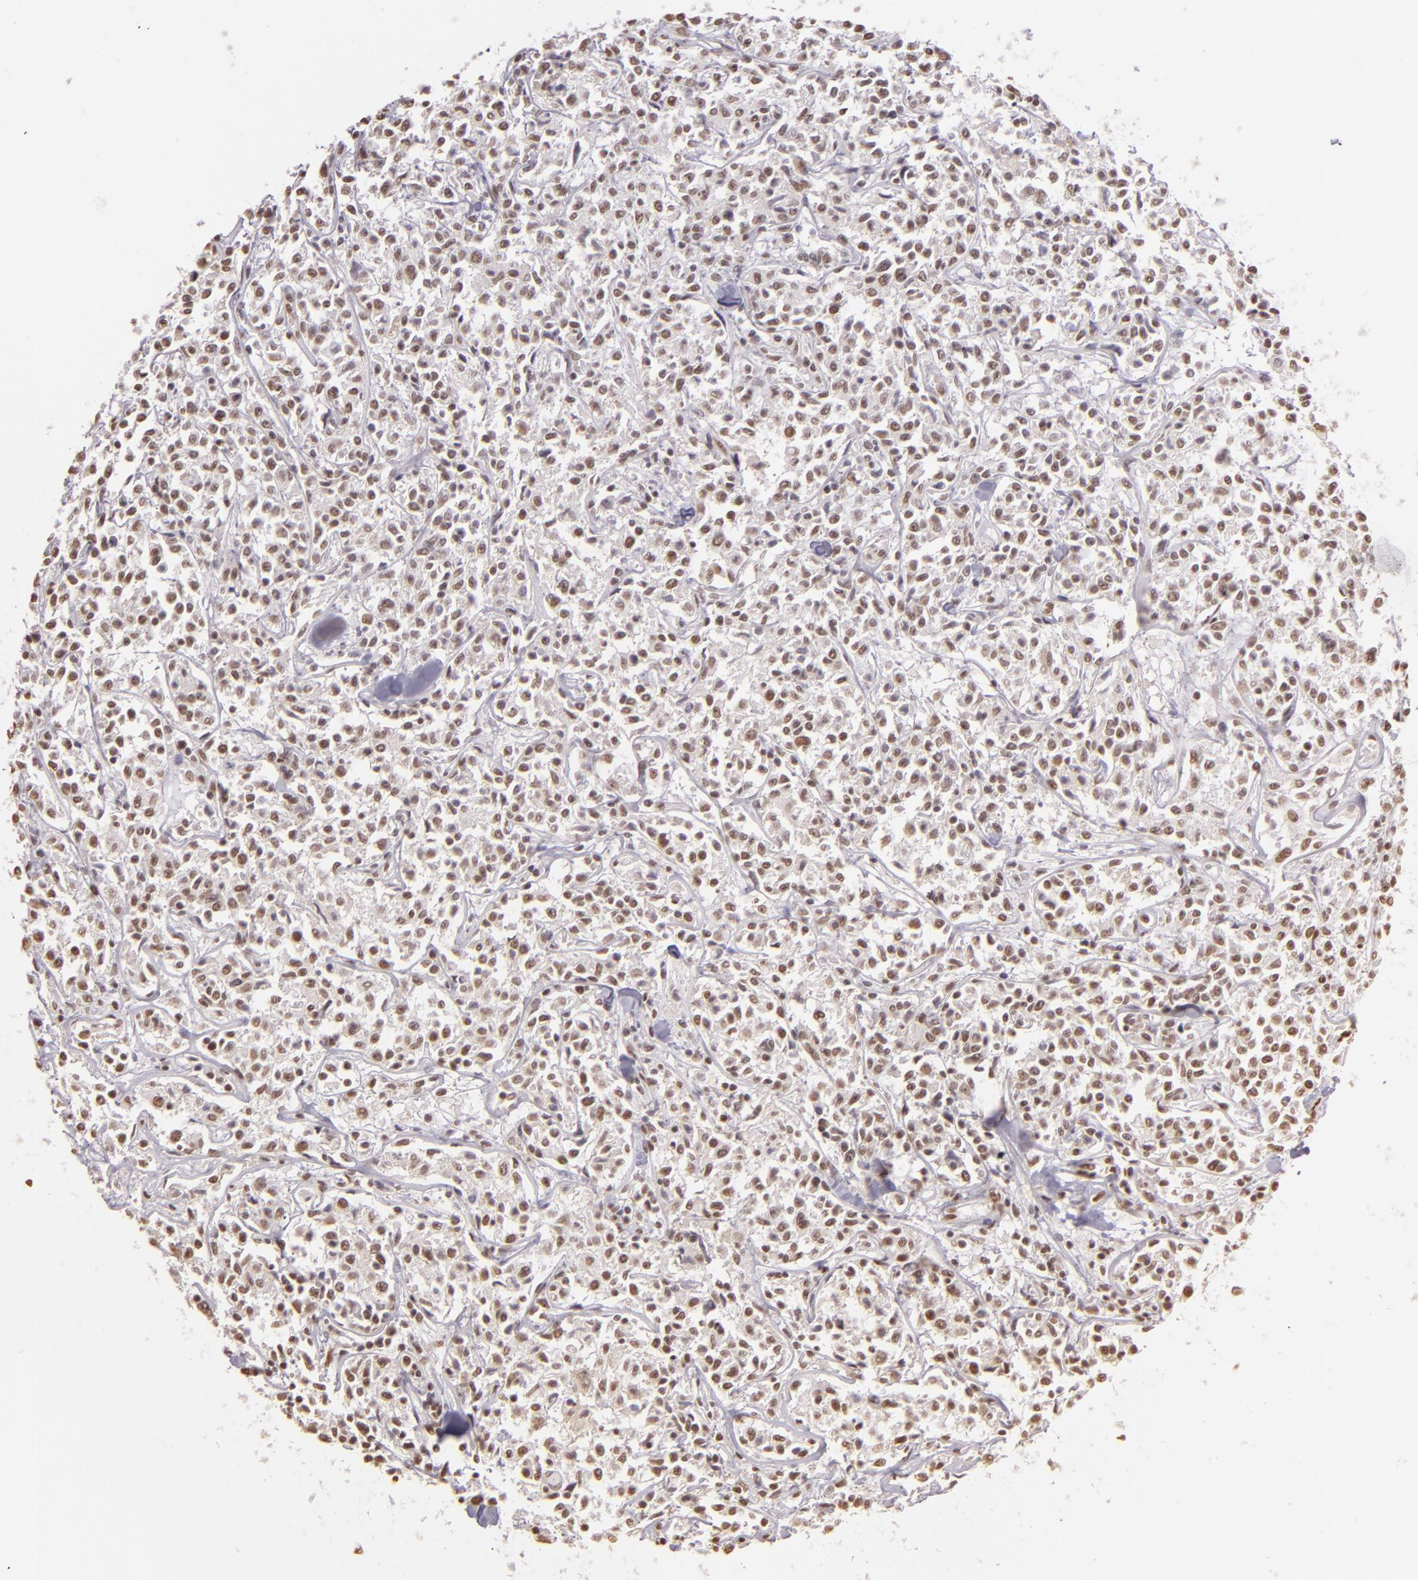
{"staining": {"intensity": "weak", "quantity": "25%-75%", "location": "nuclear"}, "tissue": "lymphoma", "cell_type": "Tumor cells", "image_type": "cancer", "snomed": [{"axis": "morphology", "description": "Malignant lymphoma, non-Hodgkin's type, Low grade"}, {"axis": "topography", "description": "Small intestine"}], "caption": "Malignant lymphoma, non-Hodgkin's type (low-grade) stained for a protein shows weak nuclear positivity in tumor cells.", "gene": "PAPOLA", "patient": {"sex": "female", "age": 59}}